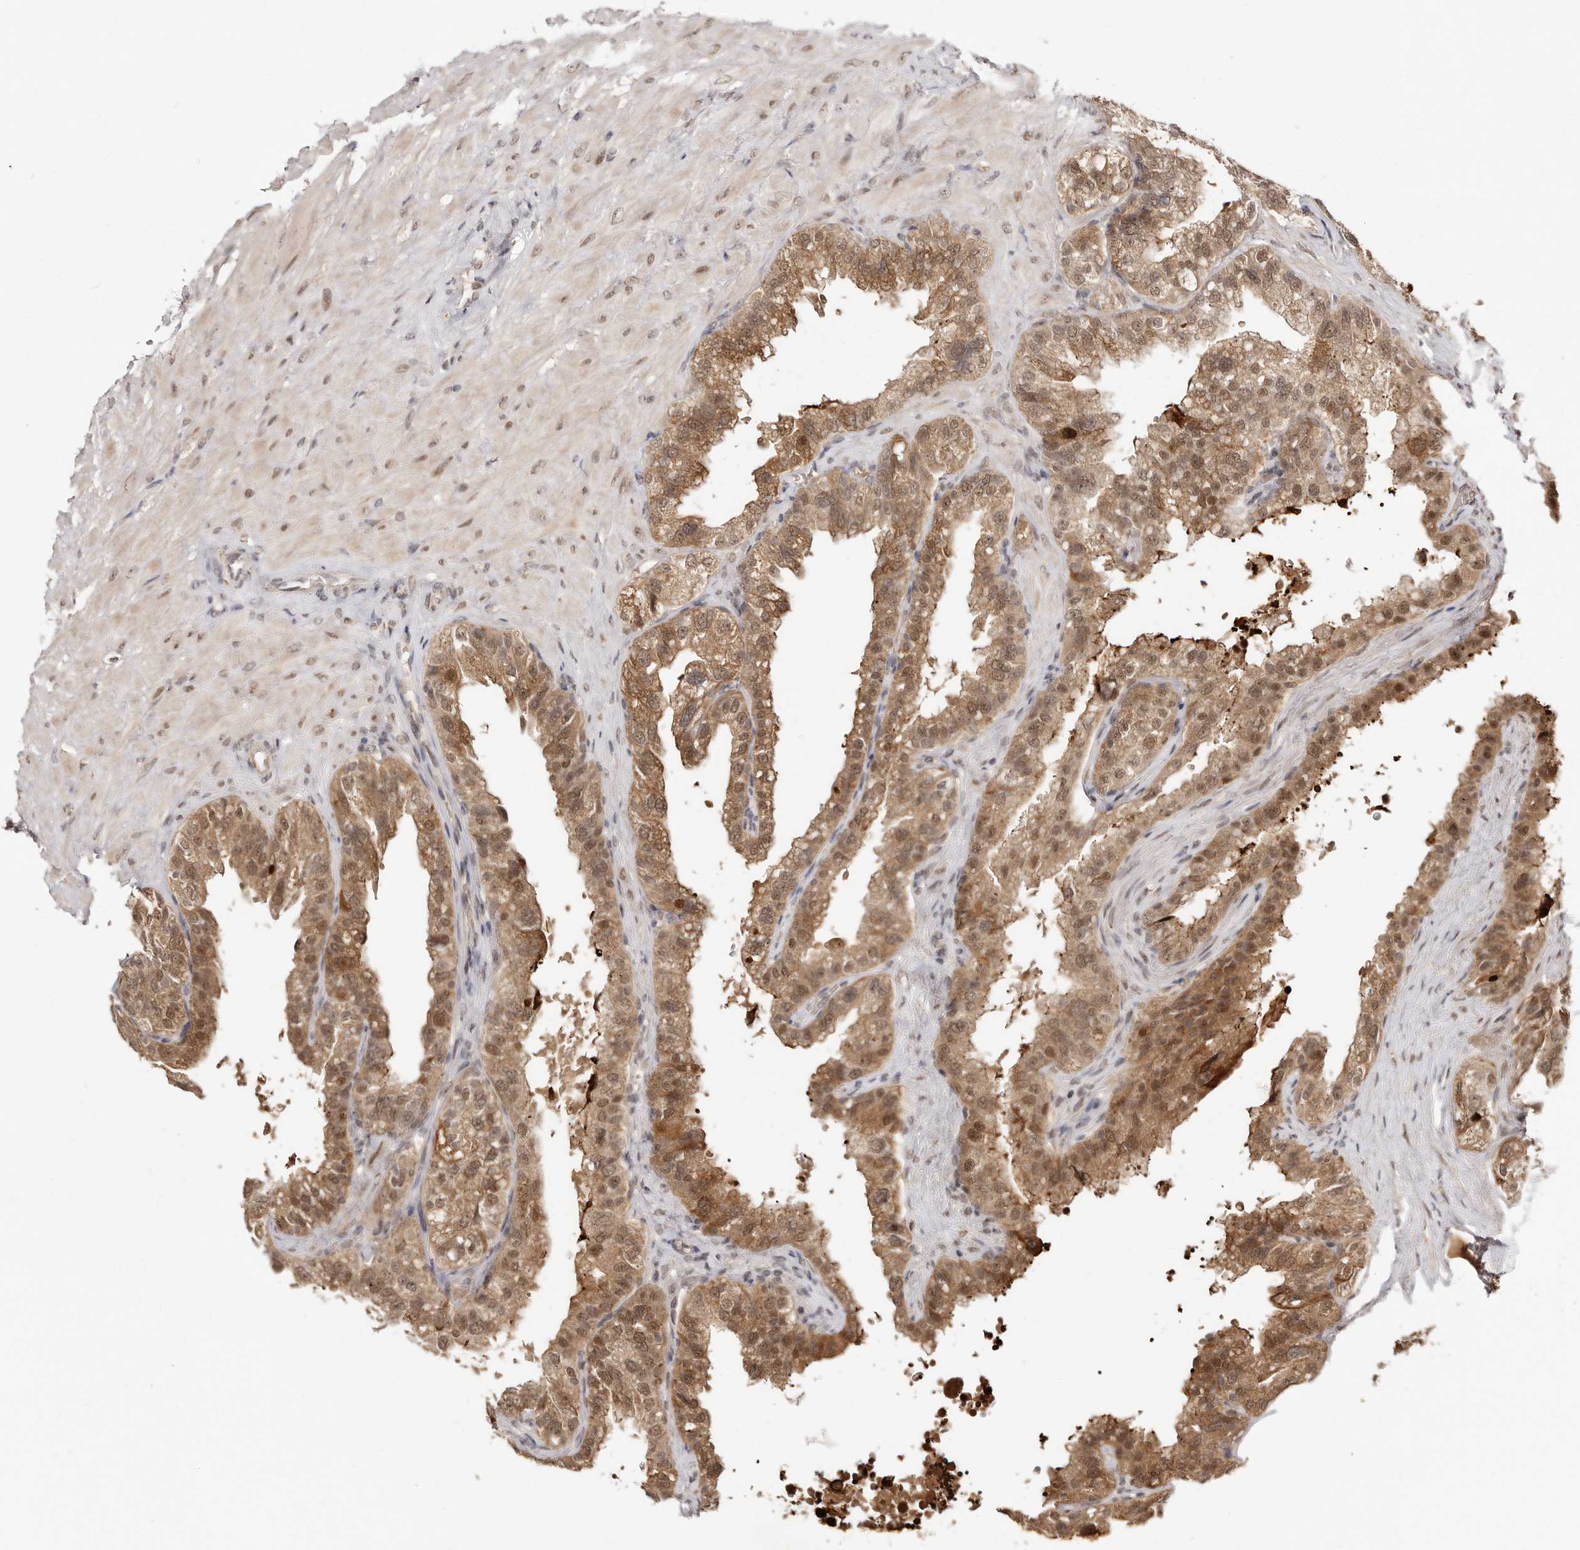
{"staining": {"intensity": "moderate", "quantity": ">75%", "location": "cytoplasmic/membranous,nuclear"}, "tissue": "seminal vesicle", "cell_type": "Glandular cells", "image_type": "normal", "snomed": [{"axis": "morphology", "description": "Normal tissue, NOS"}, {"axis": "topography", "description": "Seminal veicle"}], "caption": "Glandular cells demonstrate moderate cytoplasmic/membranous,nuclear staining in approximately >75% of cells in unremarkable seminal vesicle. (IHC, brightfield microscopy, high magnification).", "gene": "MED8", "patient": {"sex": "male", "age": 68}}